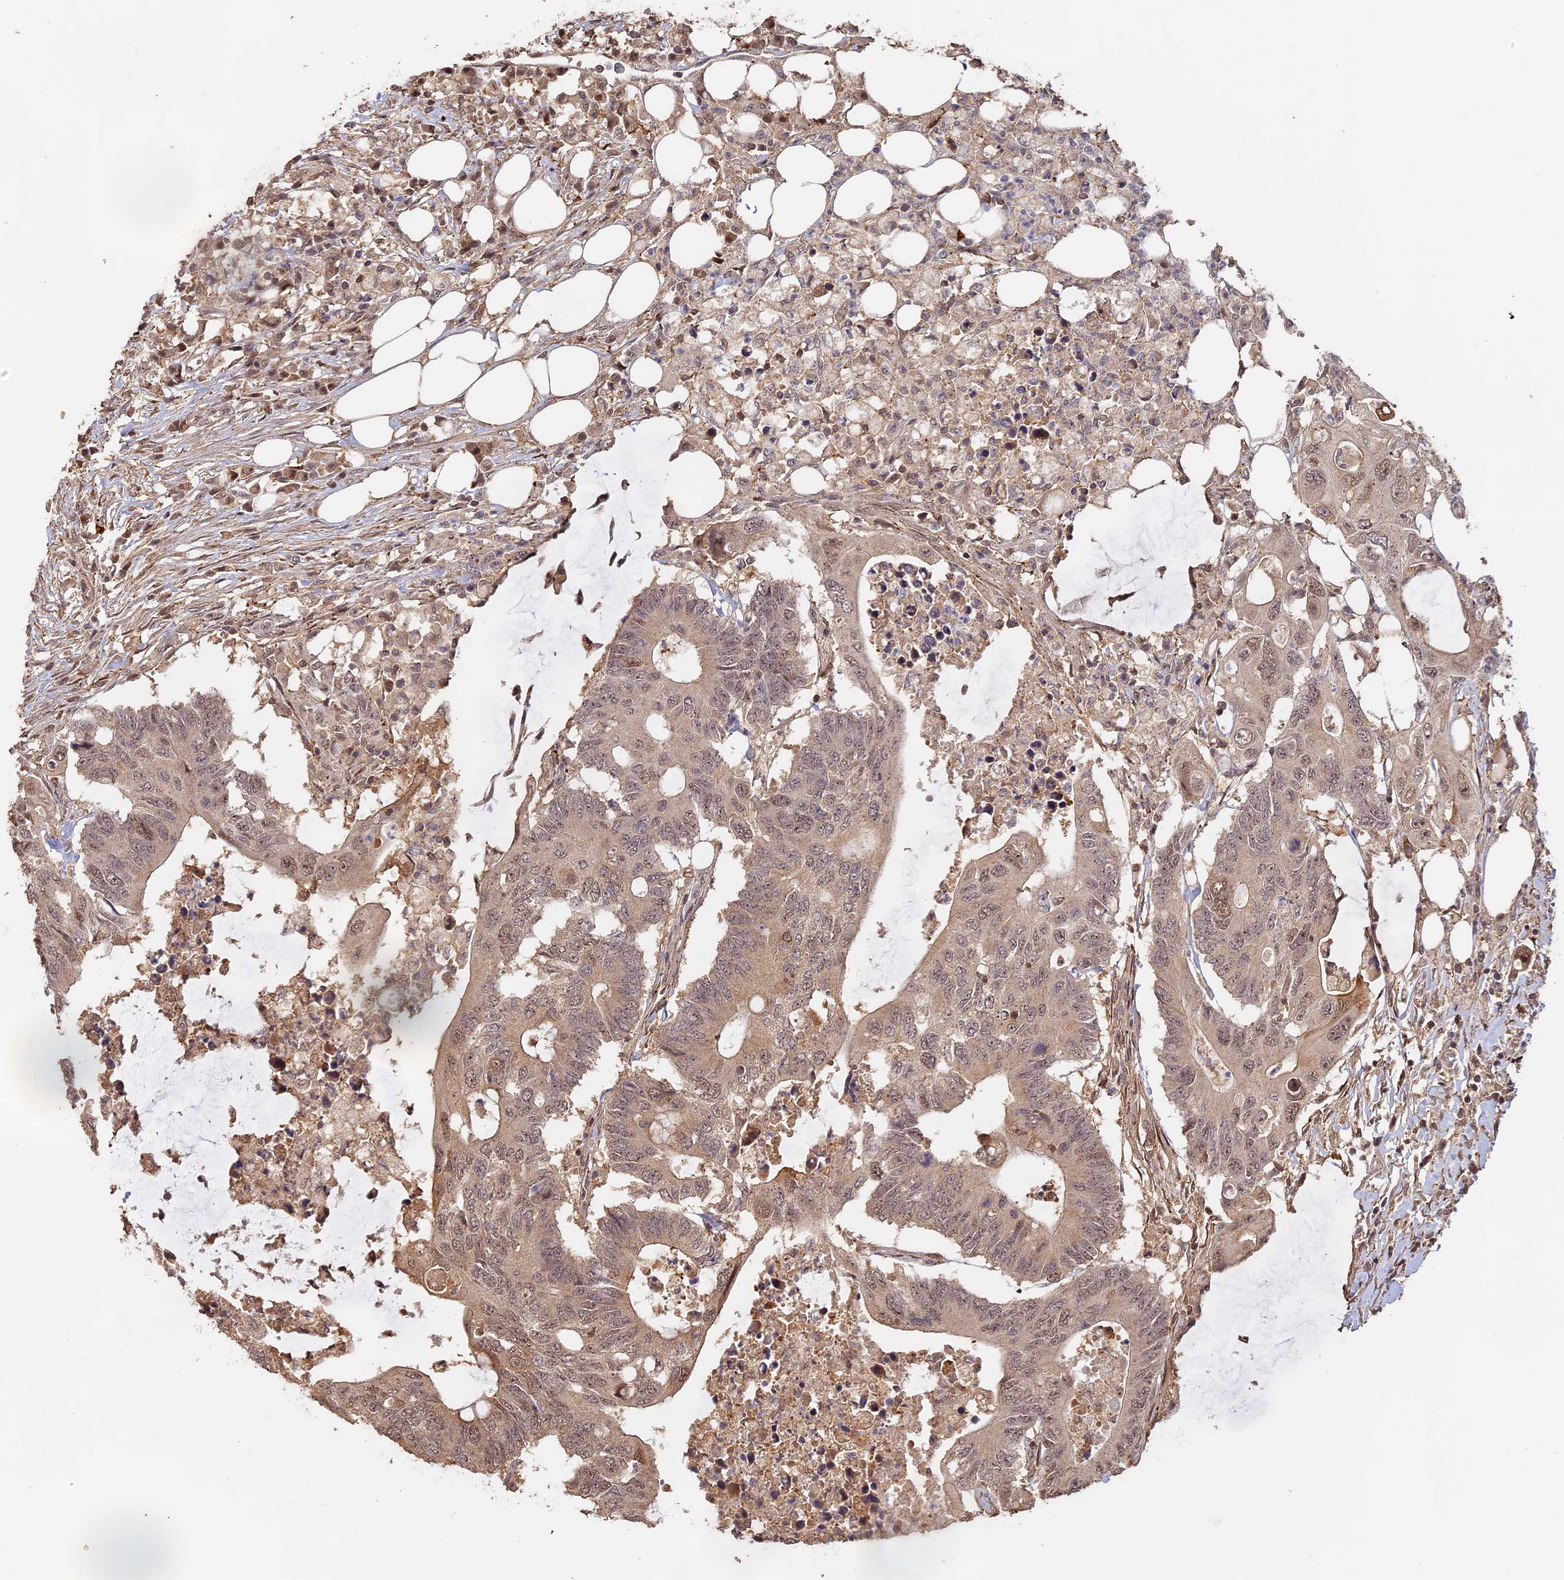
{"staining": {"intensity": "weak", "quantity": ">75%", "location": "cytoplasmic/membranous,nuclear"}, "tissue": "colorectal cancer", "cell_type": "Tumor cells", "image_type": "cancer", "snomed": [{"axis": "morphology", "description": "Adenocarcinoma, NOS"}, {"axis": "topography", "description": "Colon"}], "caption": "Immunohistochemical staining of human colorectal adenocarcinoma demonstrates low levels of weak cytoplasmic/membranous and nuclear positivity in approximately >75% of tumor cells.", "gene": "MYBL2", "patient": {"sex": "male", "age": 71}}